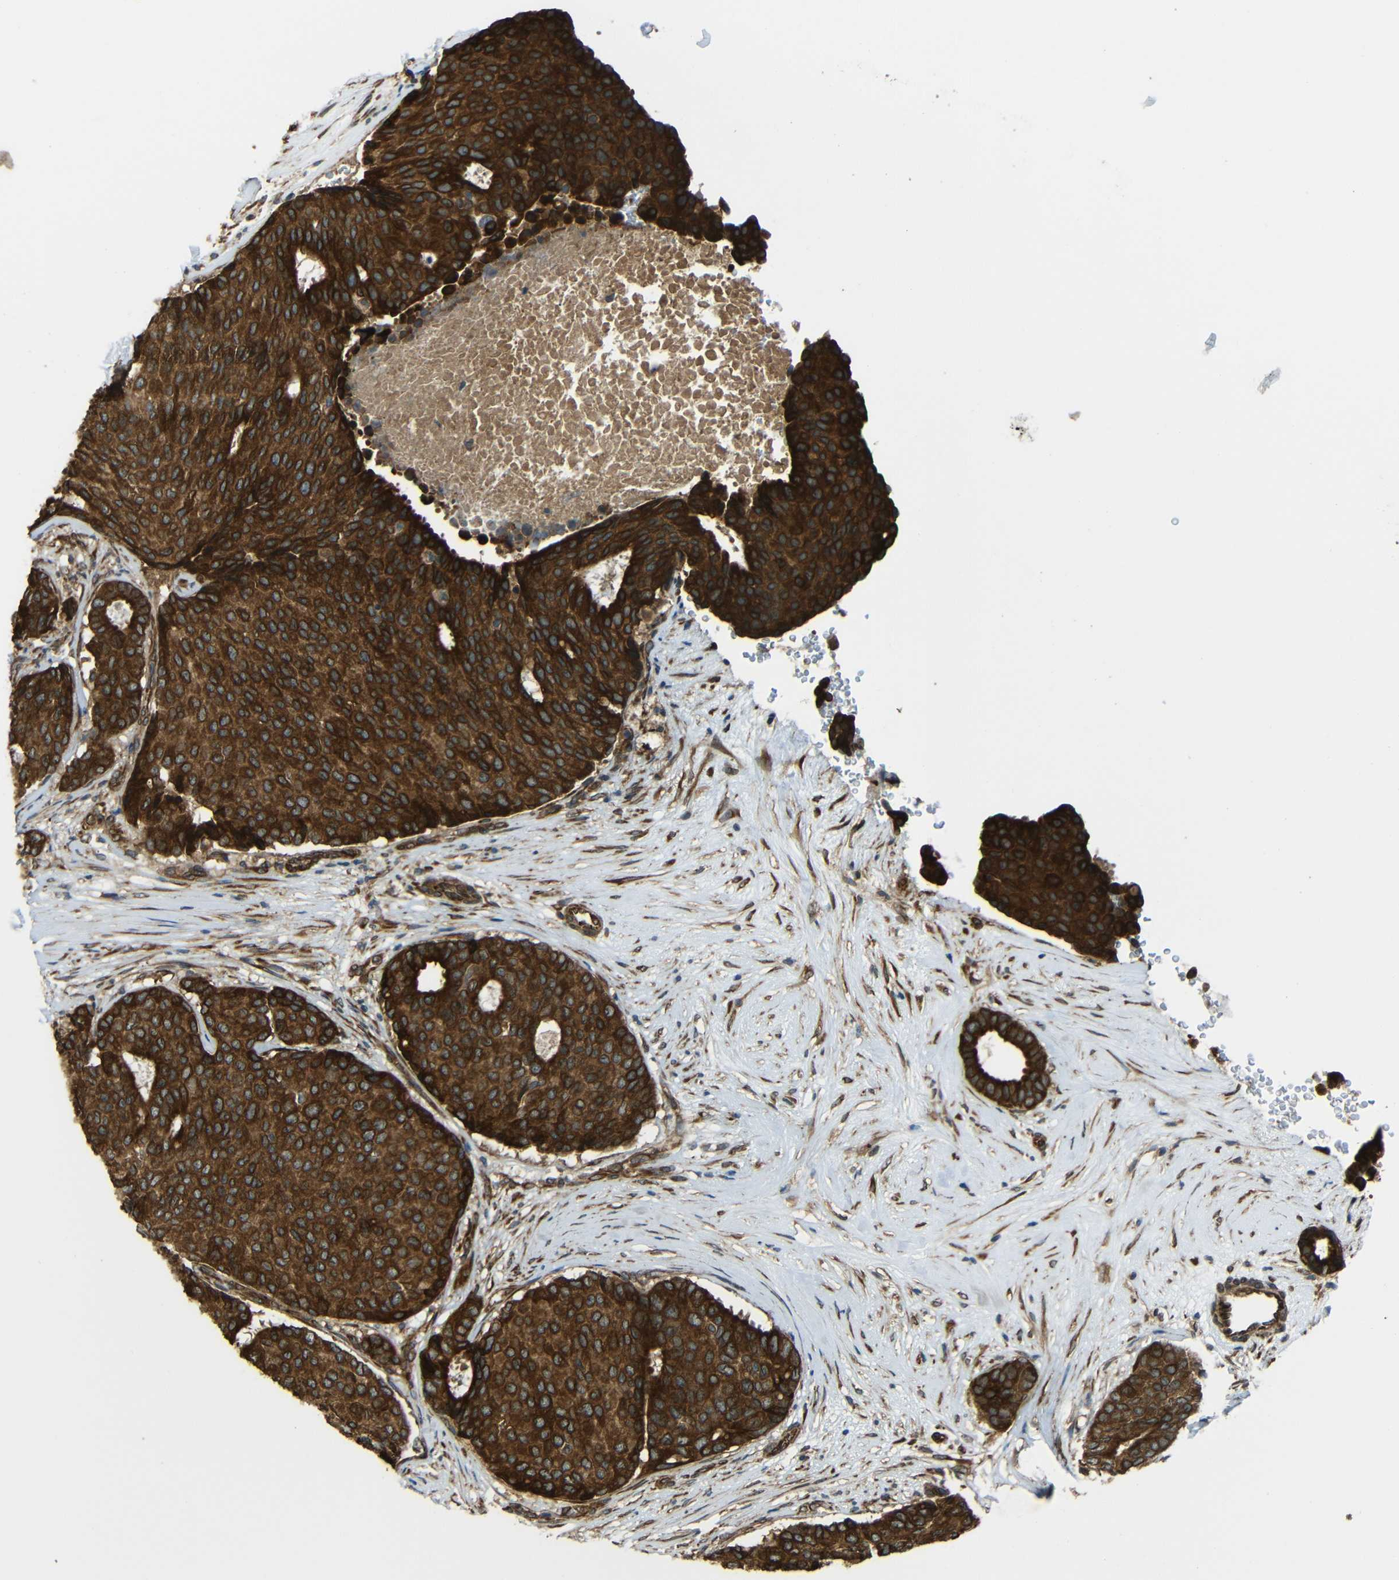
{"staining": {"intensity": "strong", "quantity": ">75%", "location": "cytoplasmic/membranous"}, "tissue": "breast cancer", "cell_type": "Tumor cells", "image_type": "cancer", "snomed": [{"axis": "morphology", "description": "Duct carcinoma"}, {"axis": "topography", "description": "Breast"}], "caption": "Immunohistochemistry (IHC) micrograph of breast cancer (intraductal carcinoma) stained for a protein (brown), which demonstrates high levels of strong cytoplasmic/membranous staining in approximately >75% of tumor cells.", "gene": "VAPB", "patient": {"sex": "female", "age": 75}}